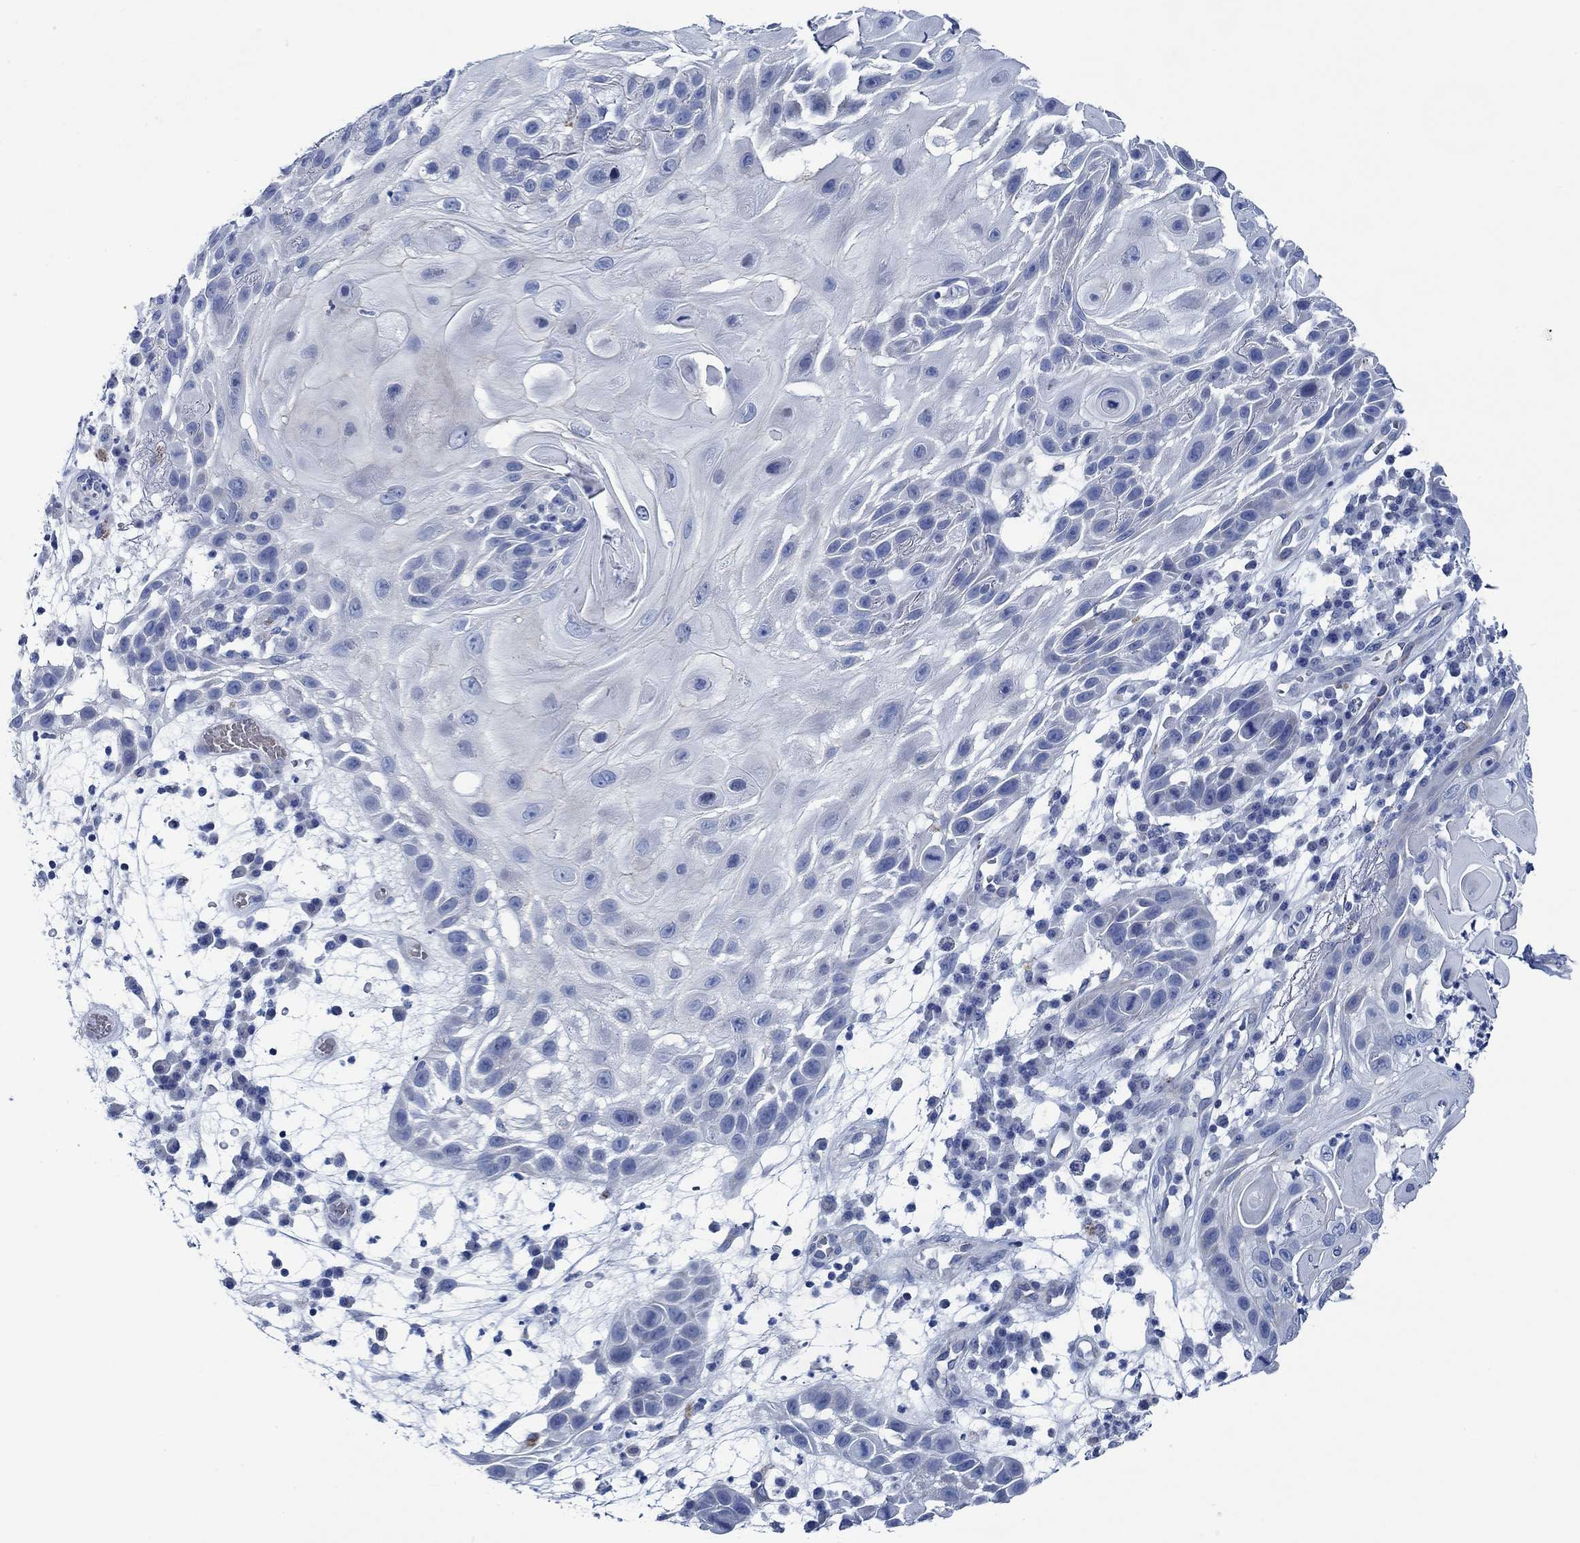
{"staining": {"intensity": "negative", "quantity": "none", "location": "none"}, "tissue": "skin cancer", "cell_type": "Tumor cells", "image_type": "cancer", "snomed": [{"axis": "morphology", "description": "Normal tissue, NOS"}, {"axis": "morphology", "description": "Squamous cell carcinoma, NOS"}, {"axis": "topography", "description": "Skin"}], "caption": "An image of human skin cancer (squamous cell carcinoma) is negative for staining in tumor cells. Nuclei are stained in blue.", "gene": "SVEP1", "patient": {"sex": "male", "age": 79}}